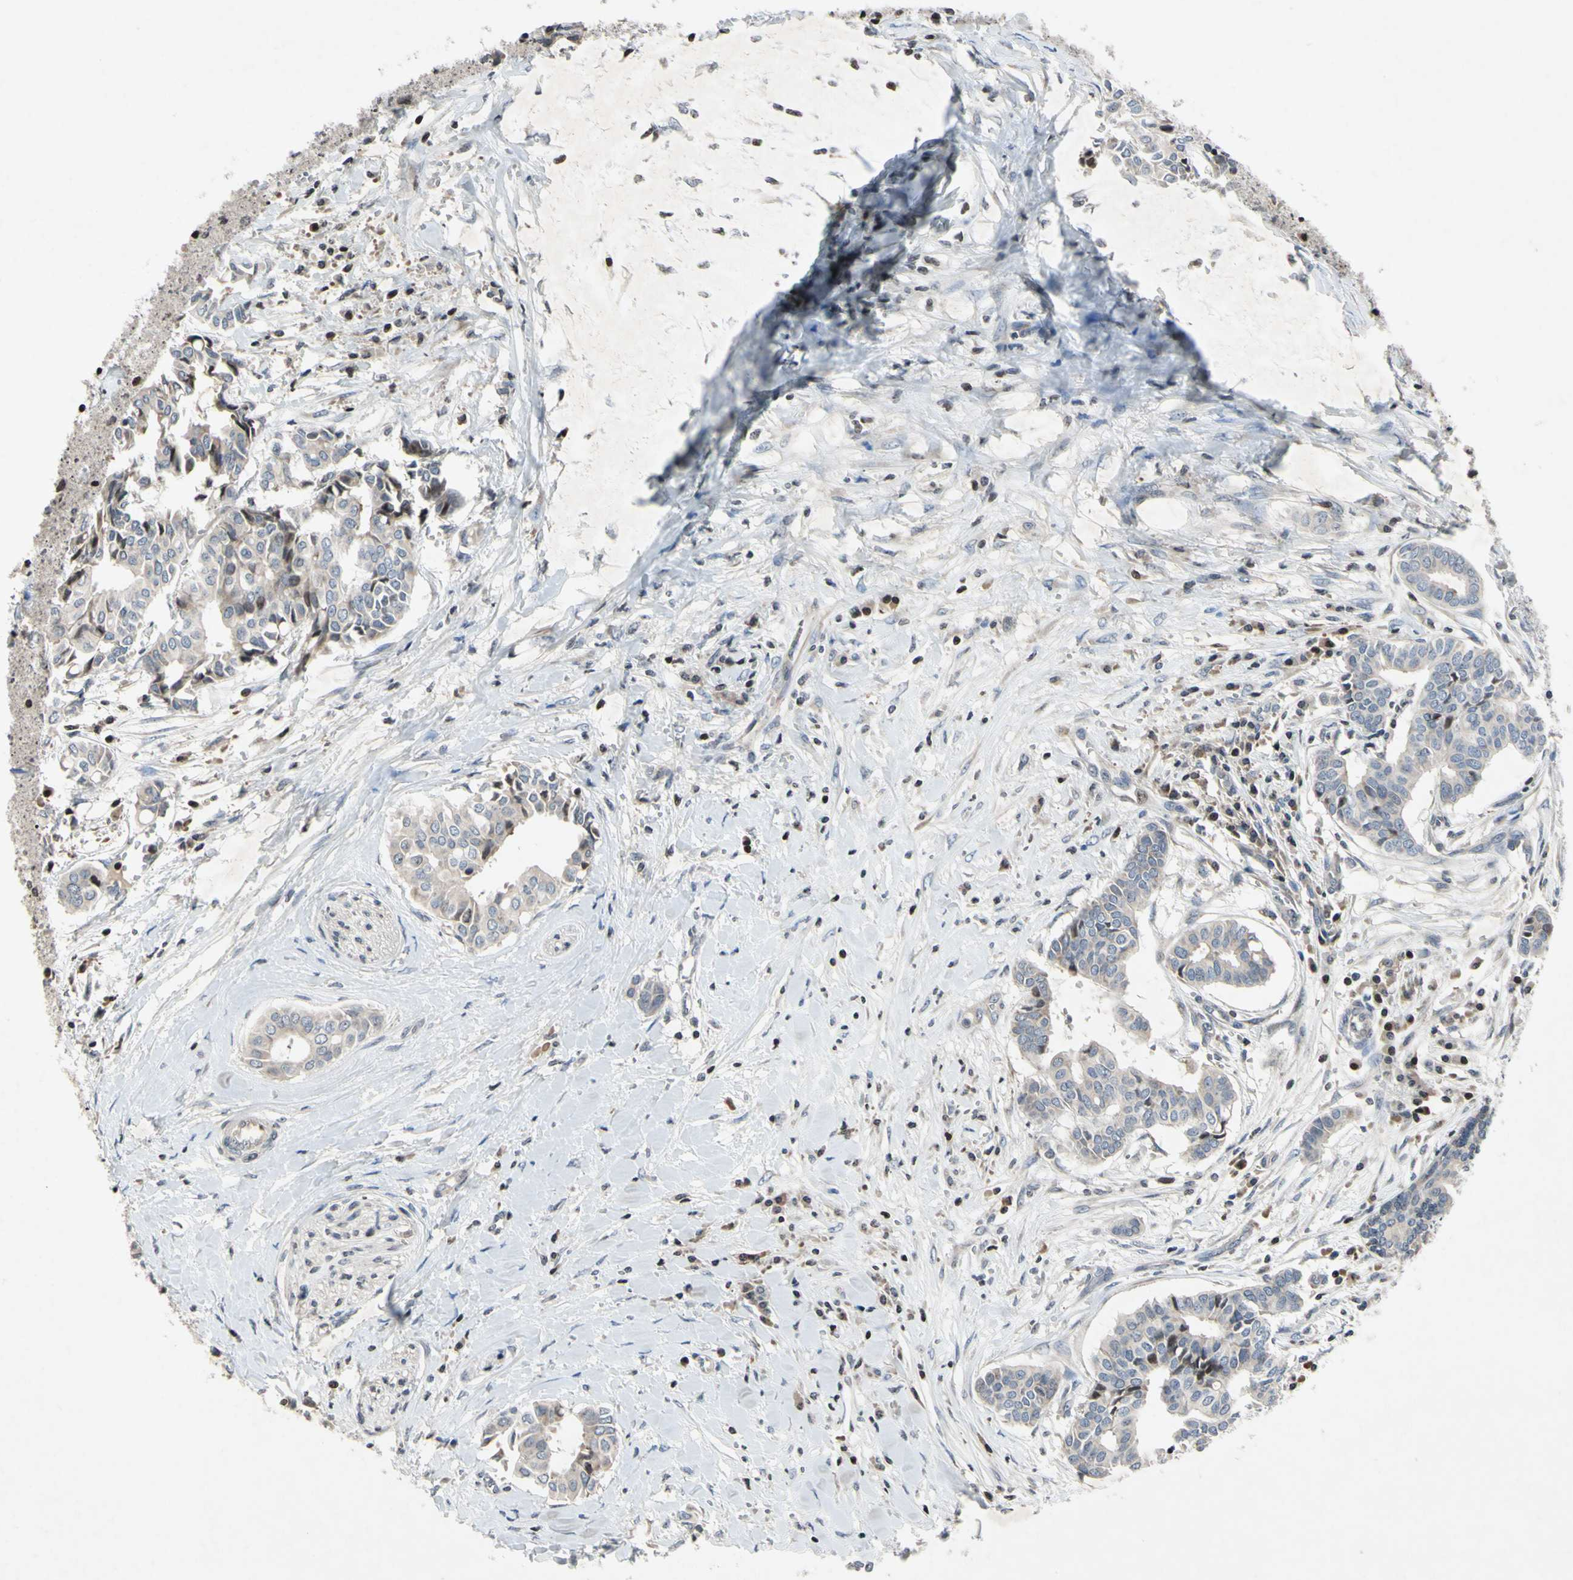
{"staining": {"intensity": "negative", "quantity": "none", "location": "none"}, "tissue": "head and neck cancer", "cell_type": "Tumor cells", "image_type": "cancer", "snomed": [{"axis": "morphology", "description": "Adenocarcinoma, NOS"}, {"axis": "topography", "description": "Salivary gland"}, {"axis": "topography", "description": "Head-Neck"}], "caption": "Tumor cells show no significant positivity in head and neck adenocarcinoma.", "gene": "ARG1", "patient": {"sex": "female", "age": 59}}